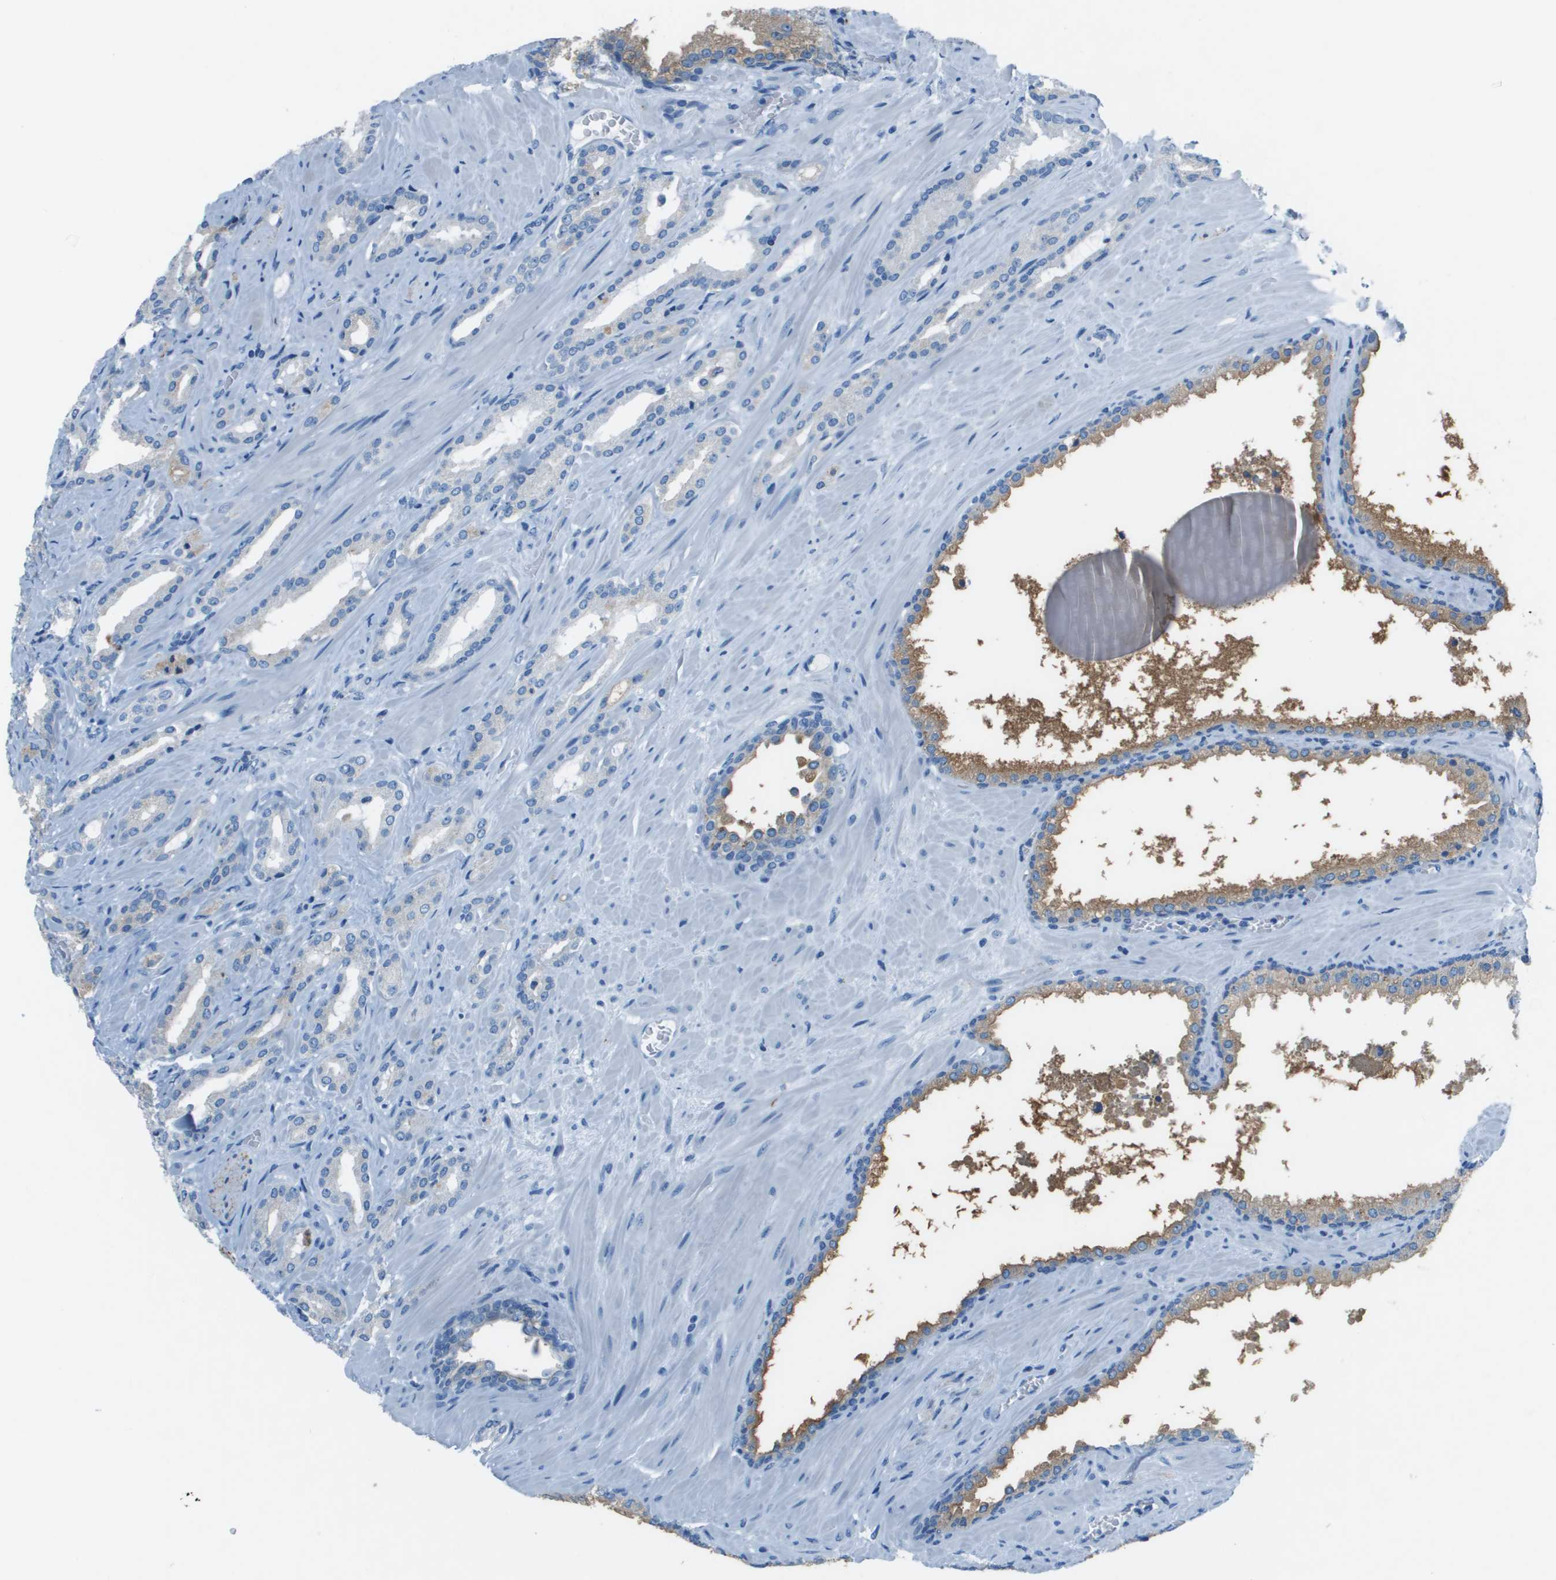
{"staining": {"intensity": "negative", "quantity": "none", "location": "none"}, "tissue": "prostate cancer", "cell_type": "Tumor cells", "image_type": "cancer", "snomed": [{"axis": "morphology", "description": "Adenocarcinoma, High grade"}, {"axis": "topography", "description": "Prostate"}], "caption": "The histopathology image shows no staining of tumor cells in prostate cancer (high-grade adenocarcinoma).", "gene": "SLC16A10", "patient": {"sex": "male", "age": 64}}